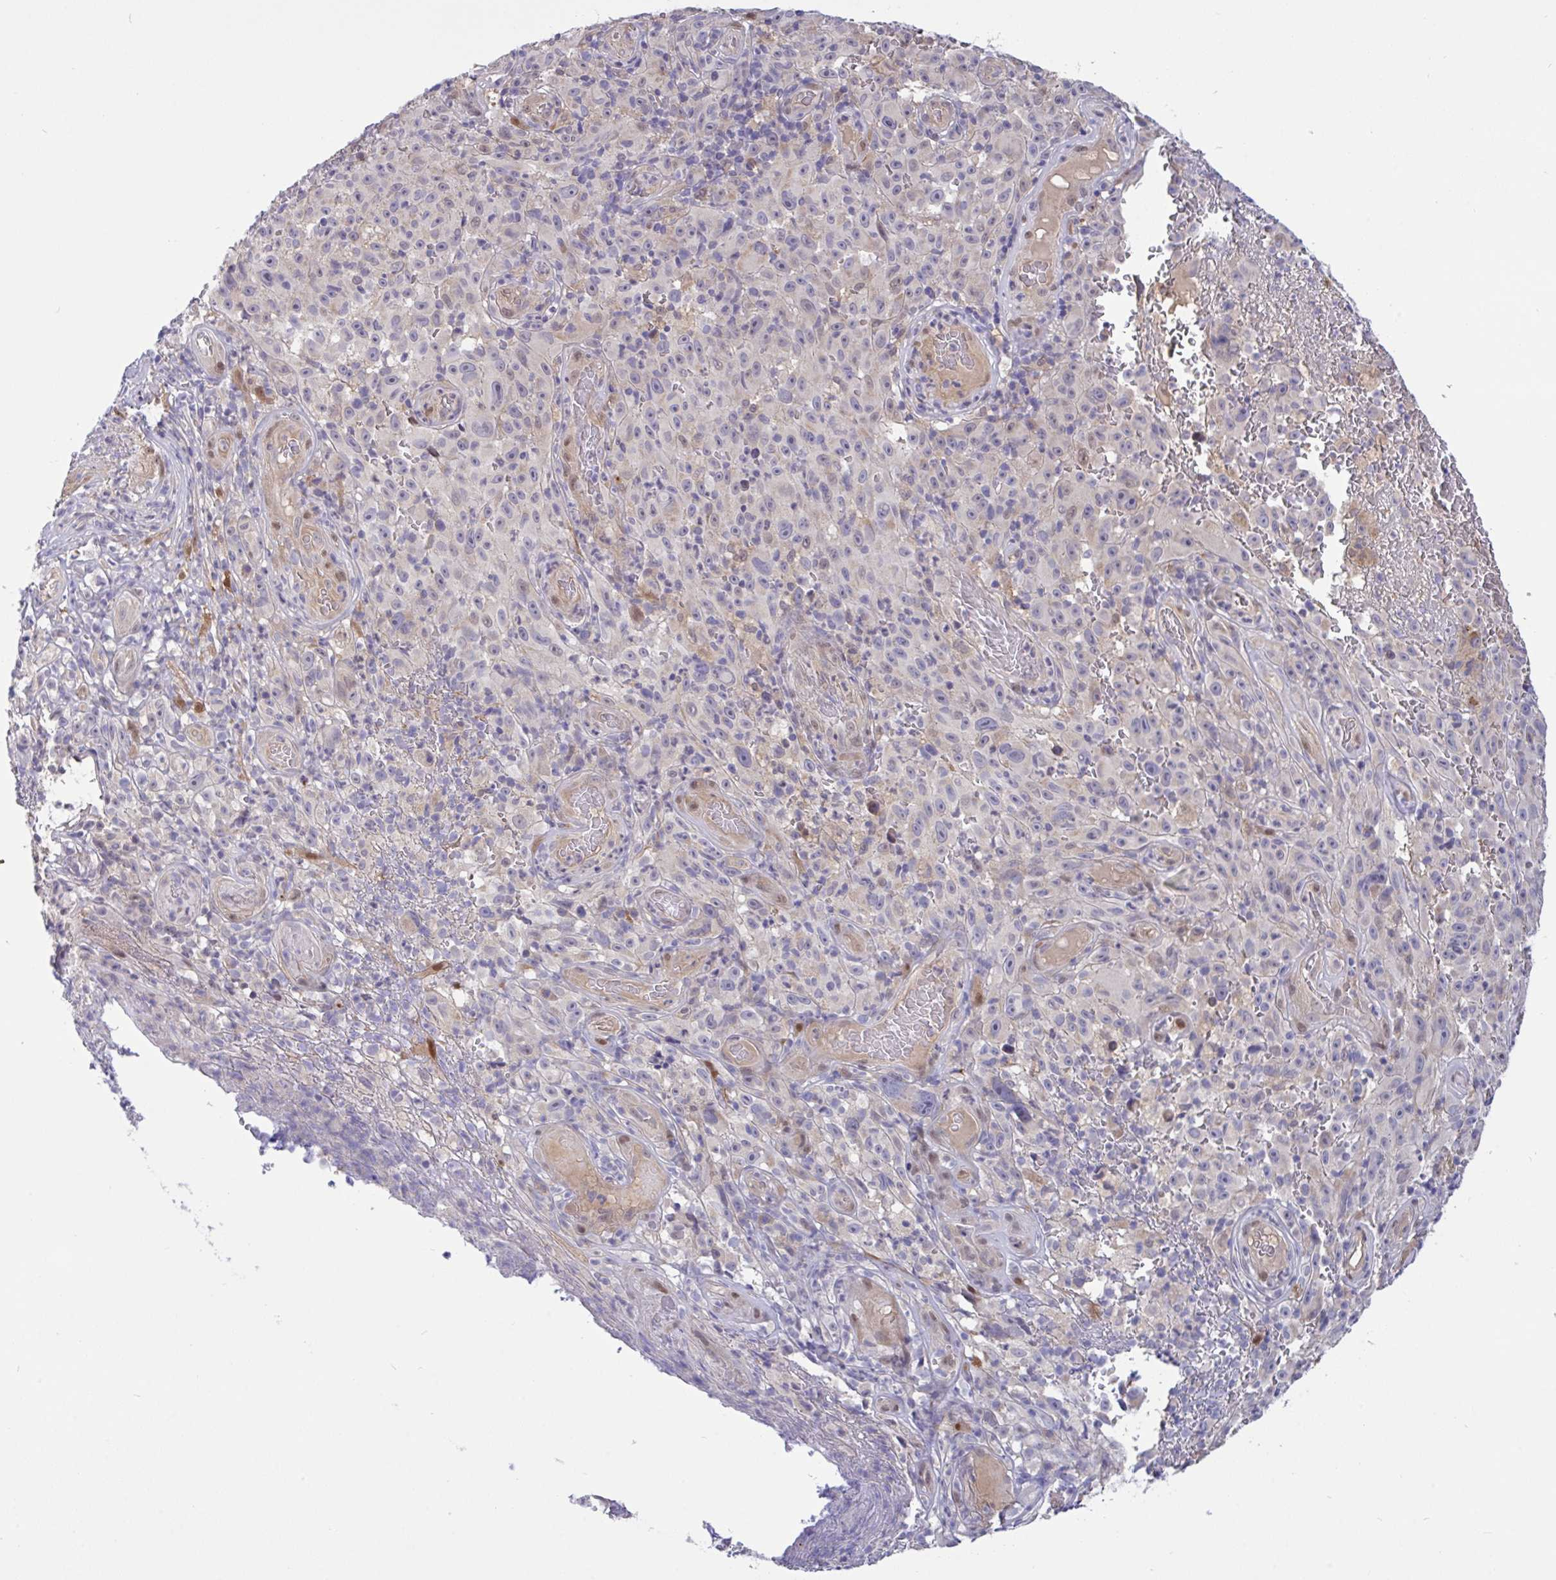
{"staining": {"intensity": "negative", "quantity": "none", "location": "none"}, "tissue": "melanoma", "cell_type": "Tumor cells", "image_type": "cancer", "snomed": [{"axis": "morphology", "description": "Malignant melanoma, NOS"}, {"axis": "topography", "description": "Skin"}], "caption": "IHC of human melanoma displays no staining in tumor cells.", "gene": "L3HYPDH", "patient": {"sex": "female", "age": 82}}